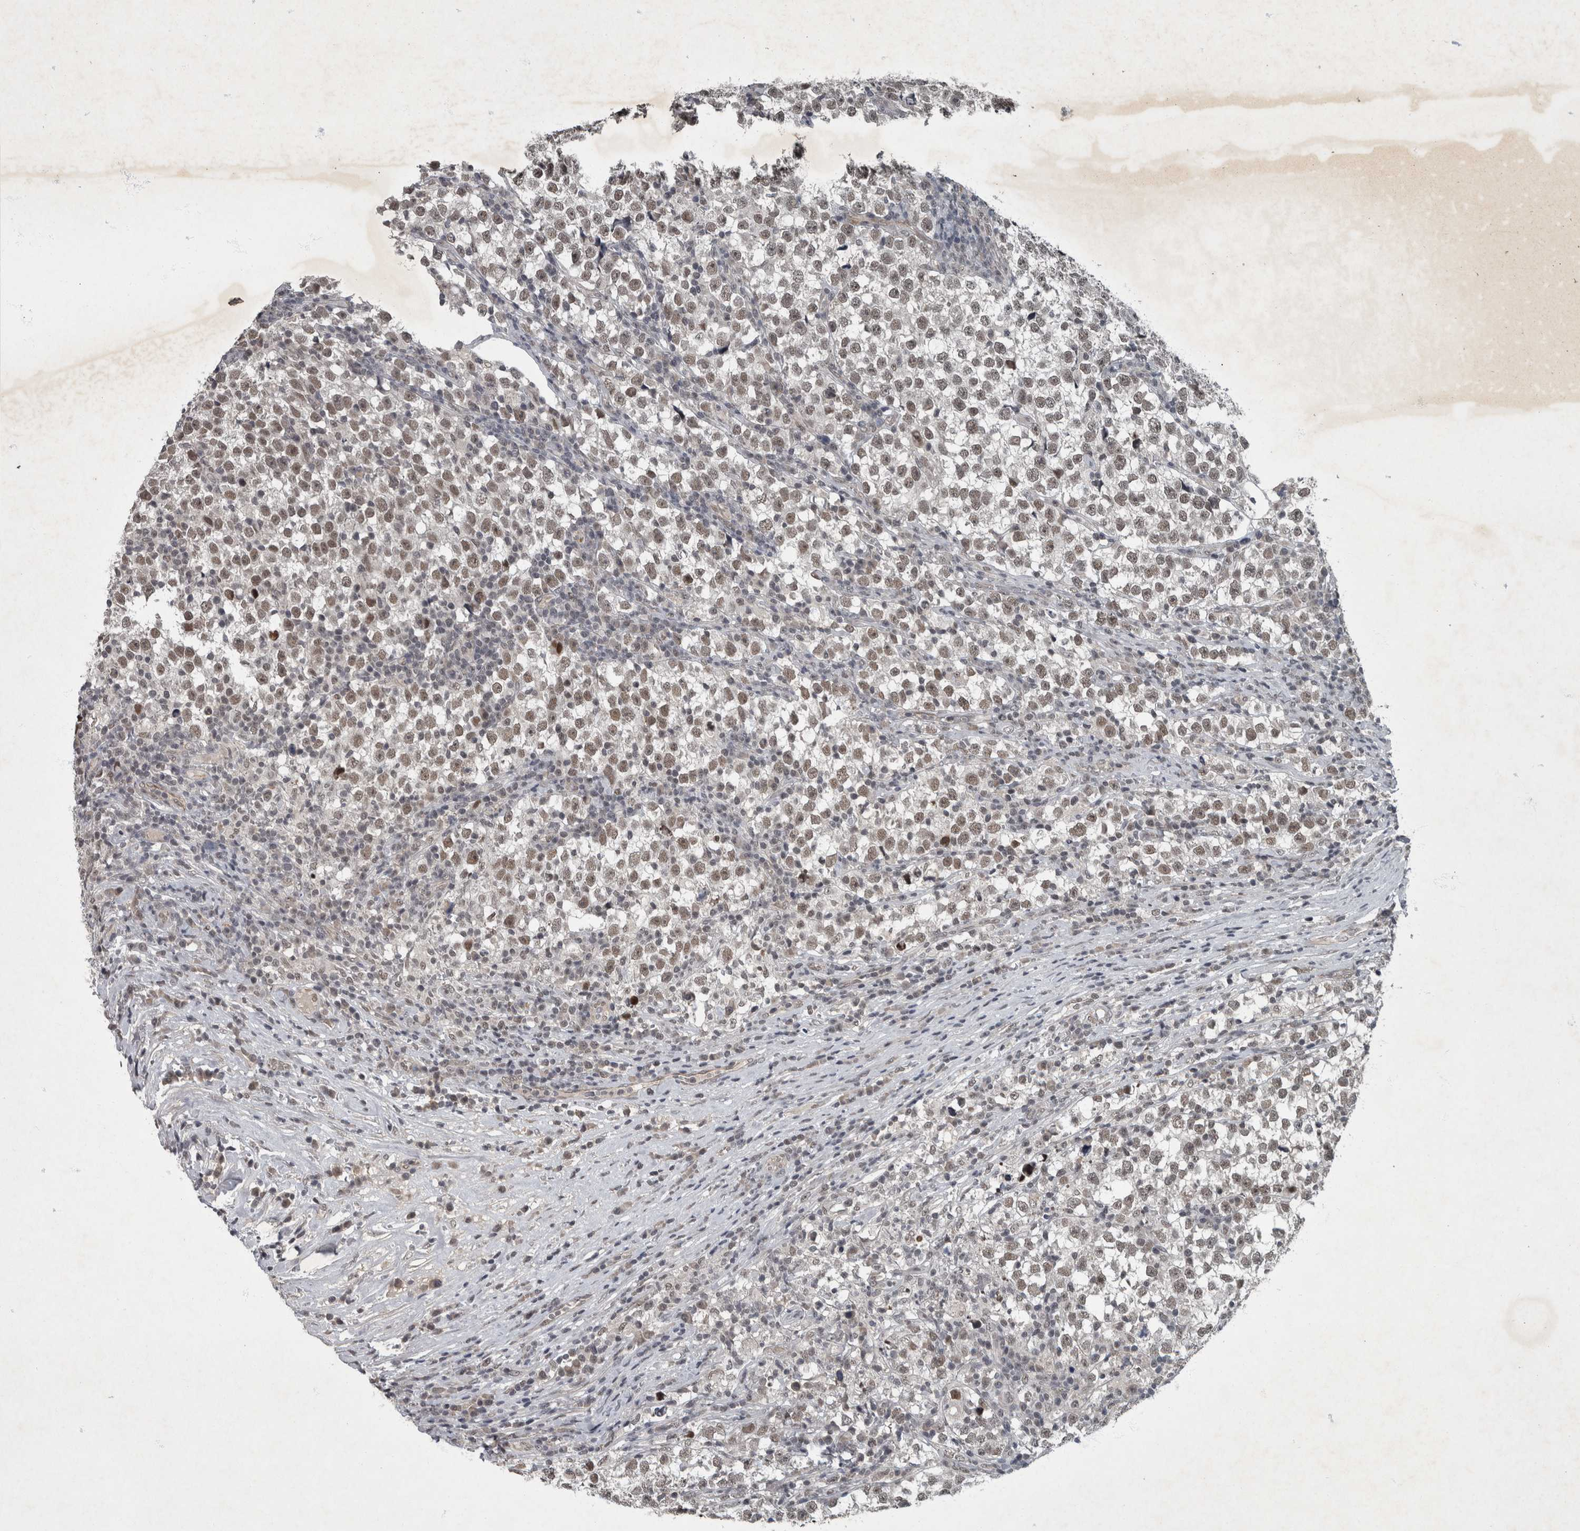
{"staining": {"intensity": "weak", "quantity": ">75%", "location": "nuclear"}, "tissue": "testis cancer", "cell_type": "Tumor cells", "image_type": "cancer", "snomed": [{"axis": "morphology", "description": "Normal tissue, NOS"}, {"axis": "morphology", "description": "Seminoma, NOS"}, {"axis": "topography", "description": "Testis"}], "caption": "Immunohistochemical staining of human testis cancer exhibits low levels of weak nuclear protein expression in approximately >75% of tumor cells.", "gene": "WDR33", "patient": {"sex": "male", "age": 43}}